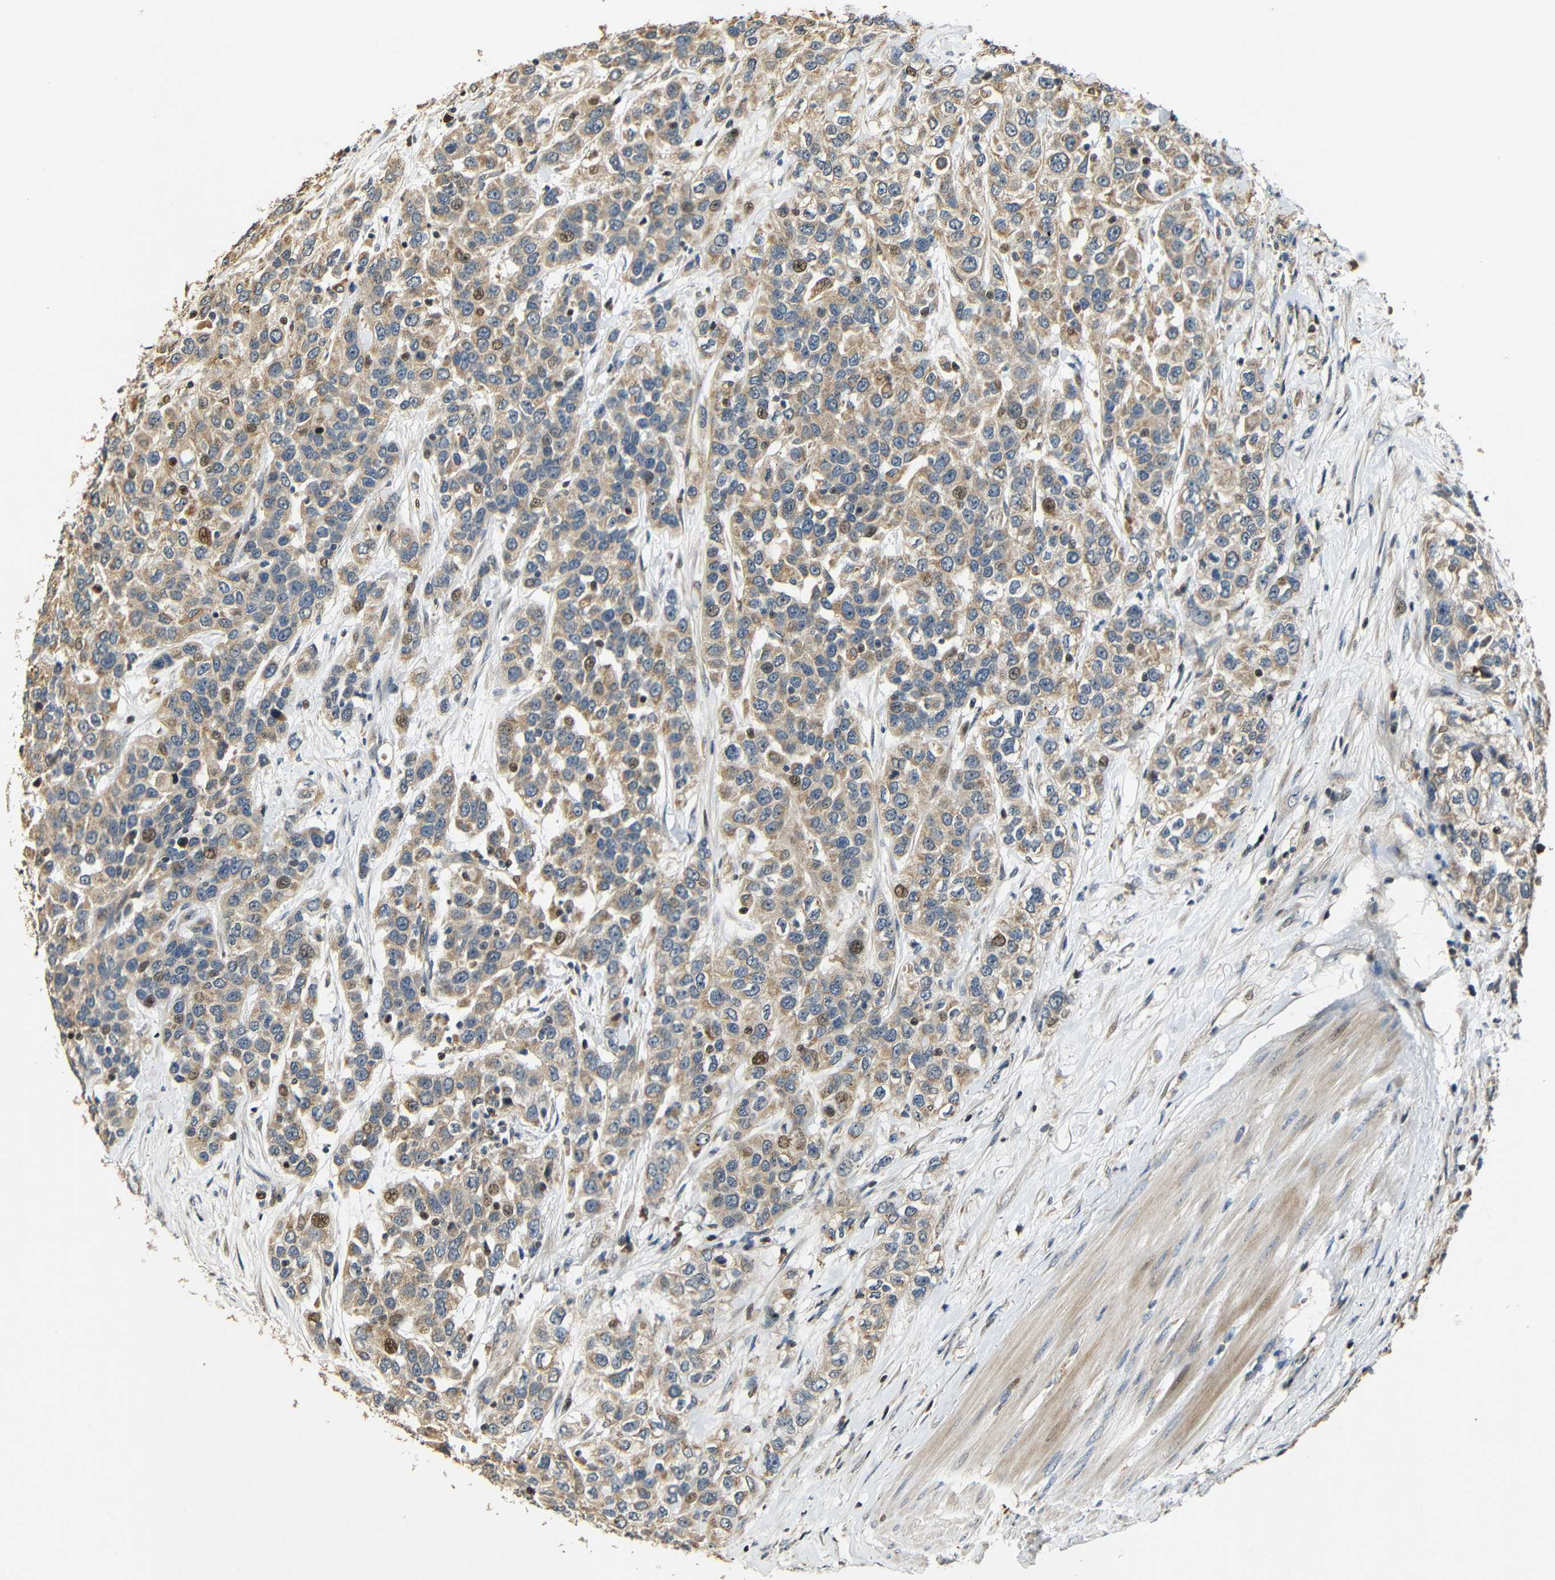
{"staining": {"intensity": "moderate", "quantity": ">75%", "location": "cytoplasmic/membranous,nuclear"}, "tissue": "urothelial cancer", "cell_type": "Tumor cells", "image_type": "cancer", "snomed": [{"axis": "morphology", "description": "Urothelial carcinoma, High grade"}, {"axis": "topography", "description": "Urinary bladder"}], "caption": "Urothelial cancer stained with a brown dye reveals moderate cytoplasmic/membranous and nuclear positive expression in about >75% of tumor cells.", "gene": "KAZALD1", "patient": {"sex": "female", "age": 80}}